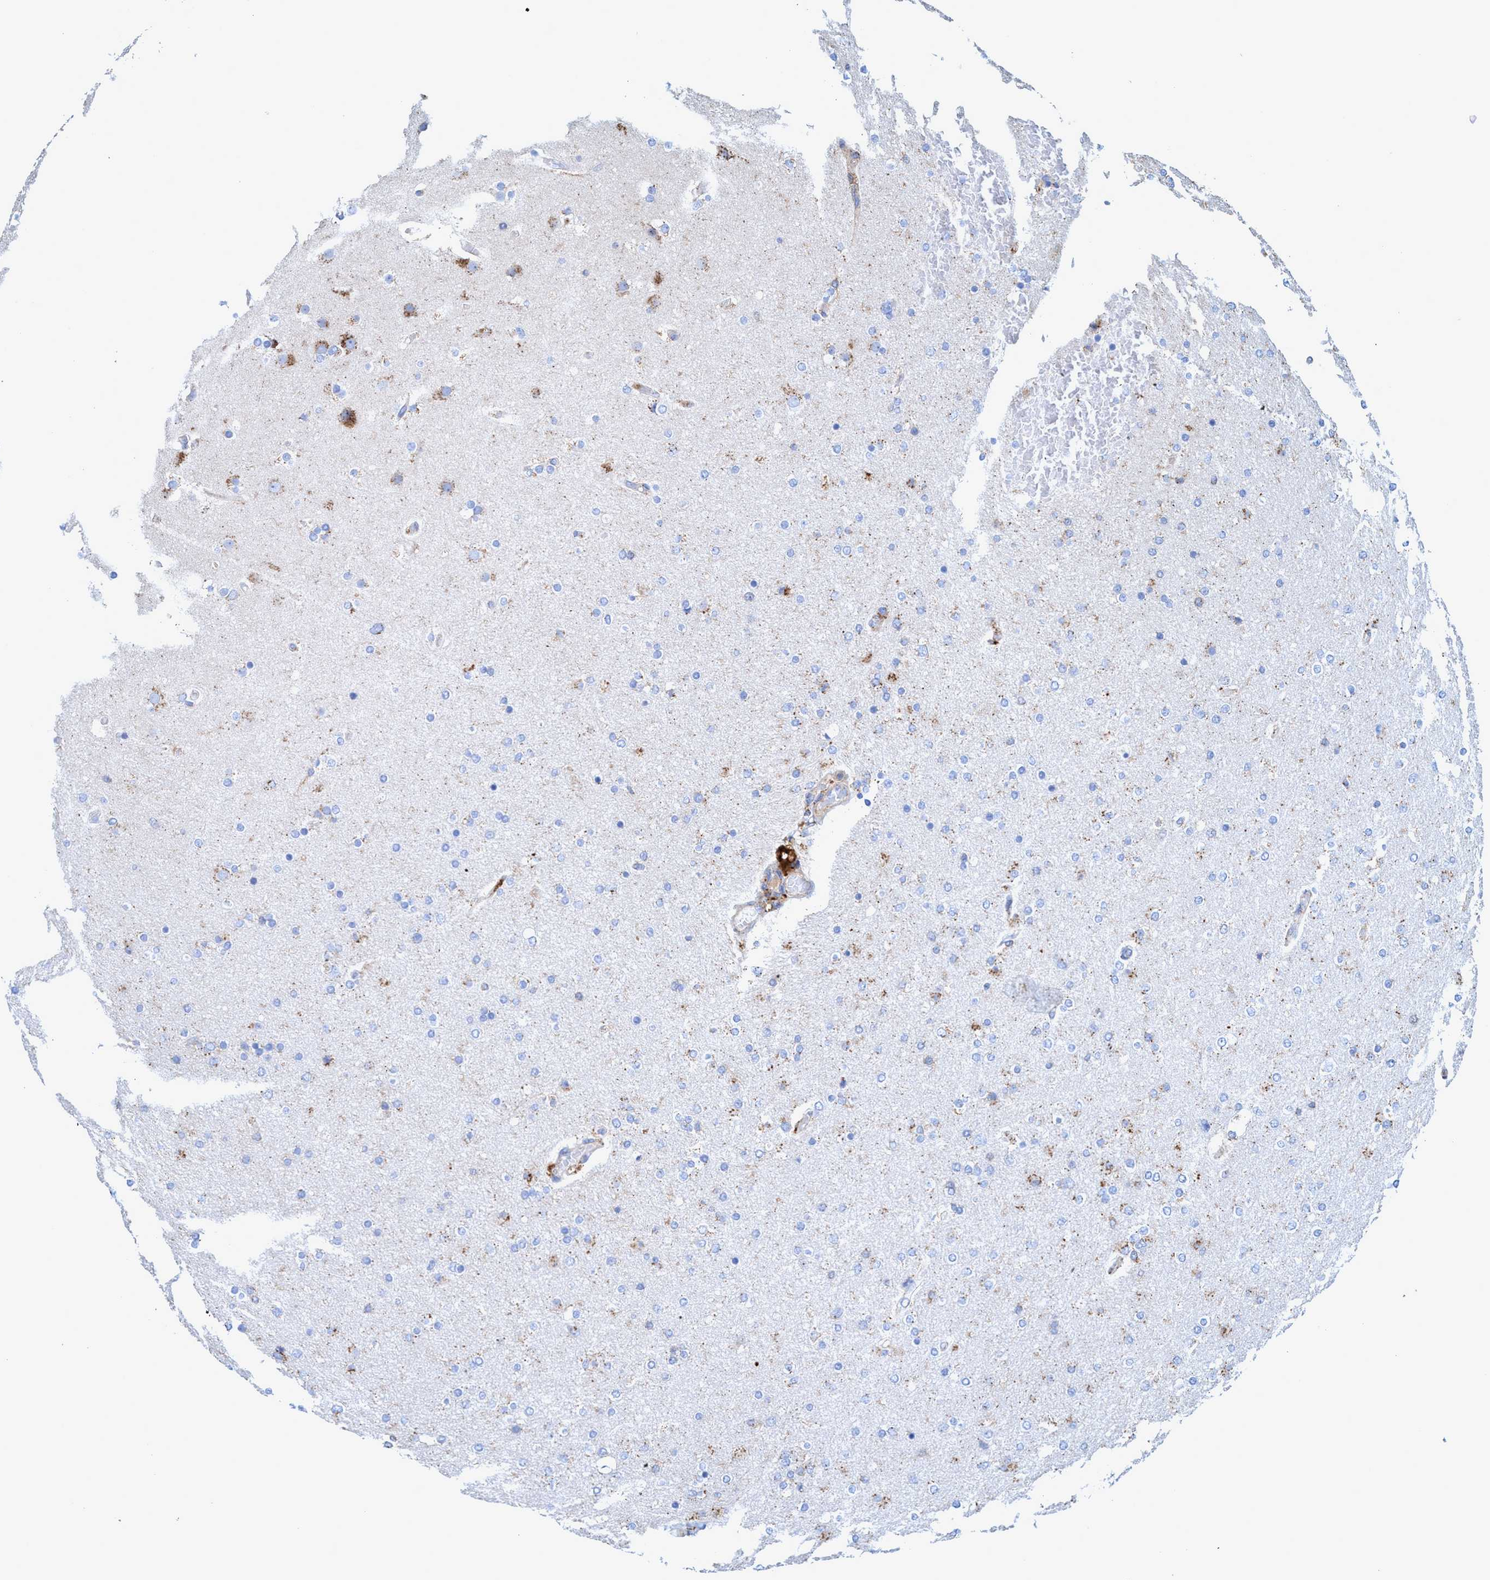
{"staining": {"intensity": "moderate", "quantity": "<25%", "location": "cytoplasmic/membranous"}, "tissue": "glioma", "cell_type": "Tumor cells", "image_type": "cancer", "snomed": [{"axis": "morphology", "description": "Glioma, malignant, High grade"}, {"axis": "topography", "description": "Cerebral cortex"}], "caption": "Glioma stained with immunohistochemistry demonstrates moderate cytoplasmic/membranous staining in approximately <25% of tumor cells.", "gene": "TRIM65", "patient": {"sex": "female", "age": 36}}